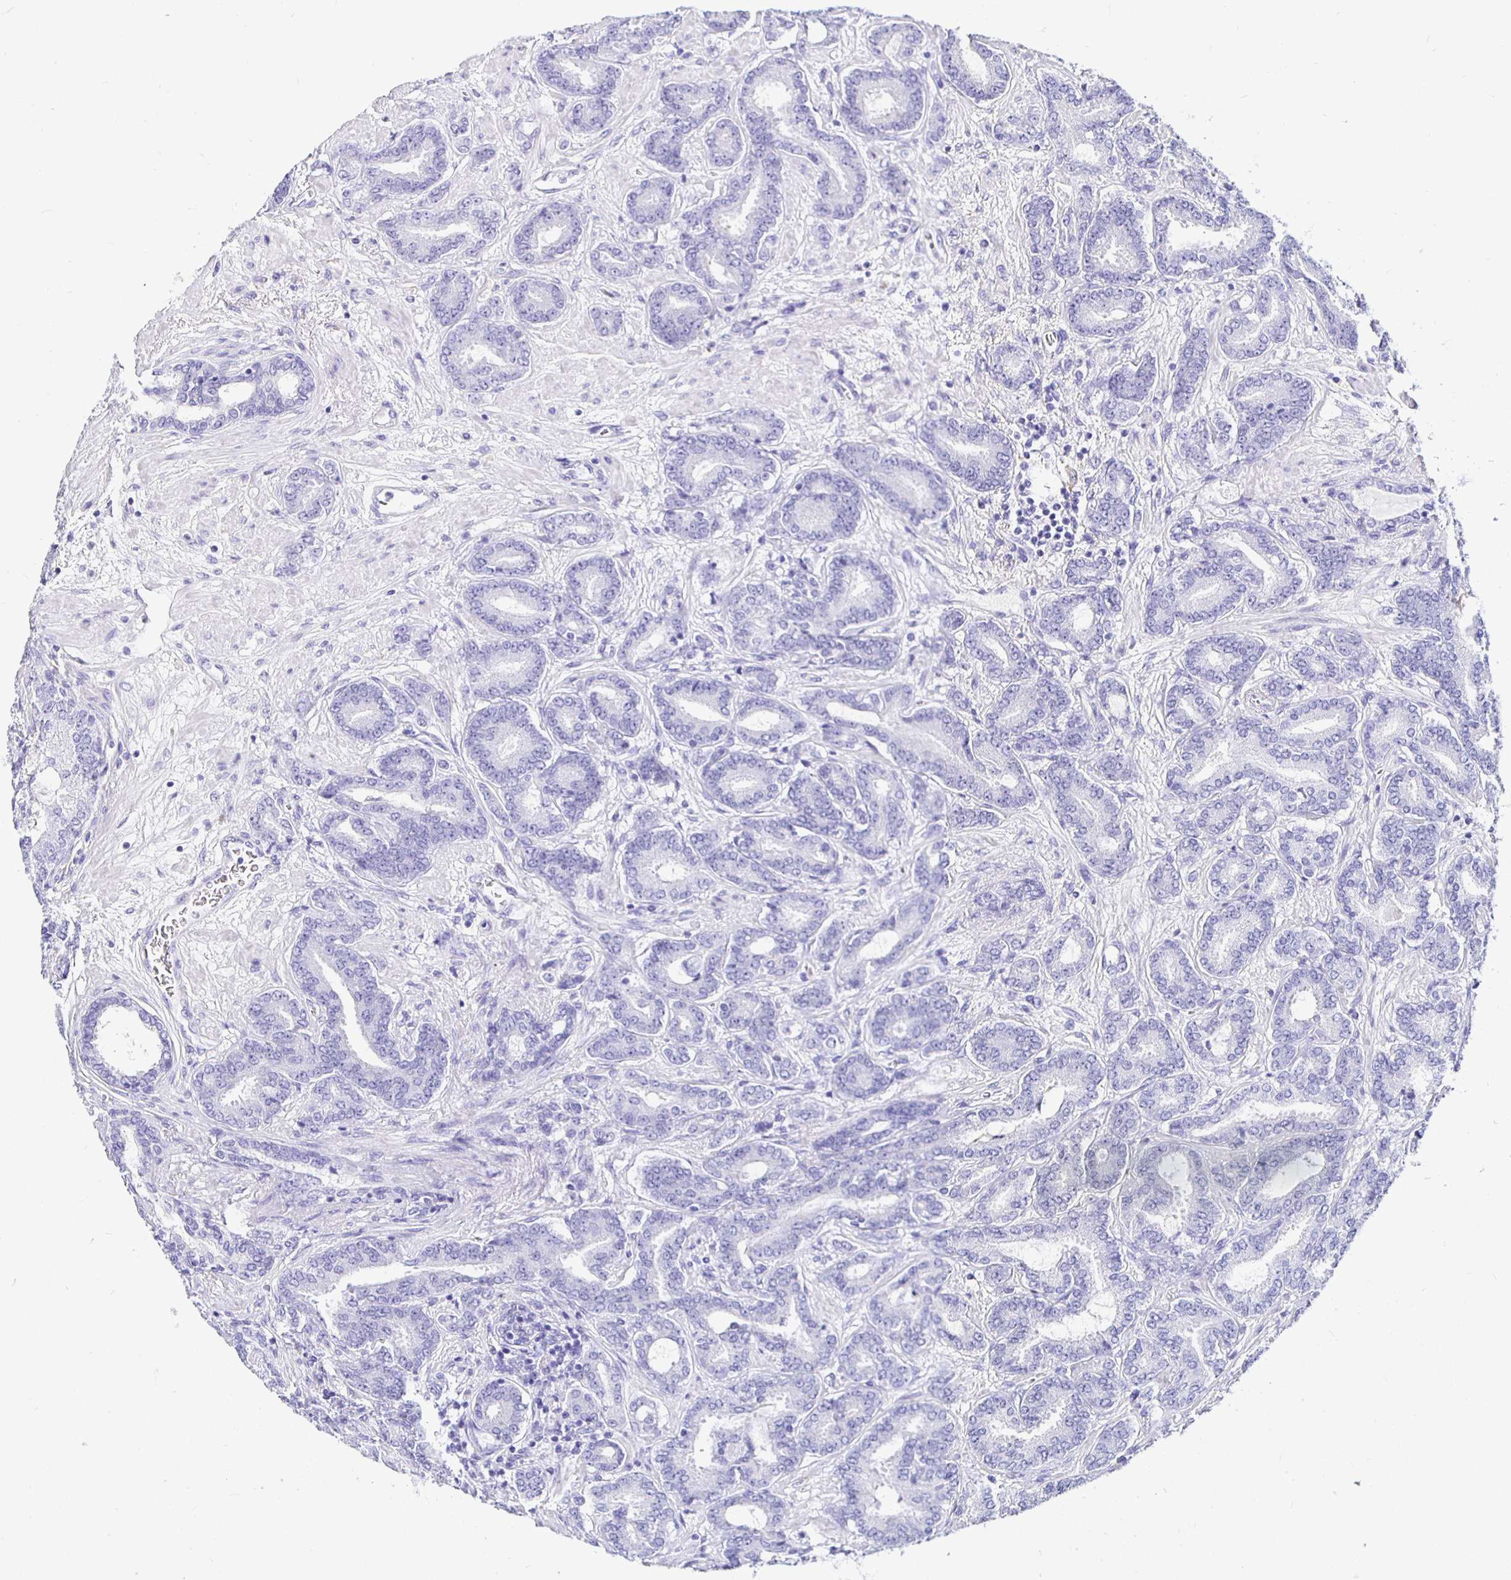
{"staining": {"intensity": "negative", "quantity": "none", "location": "none"}, "tissue": "prostate cancer", "cell_type": "Tumor cells", "image_type": "cancer", "snomed": [{"axis": "morphology", "description": "Adenocarcinoma, High grade"}, {"axis": "topography", "description": "Prostate"}], "caption": "Immunohistochemistry of prostate cancer displays no positivity in tumor cells.", "gene": "UMOD", "patient": {"sex": "male", "age": 62}}